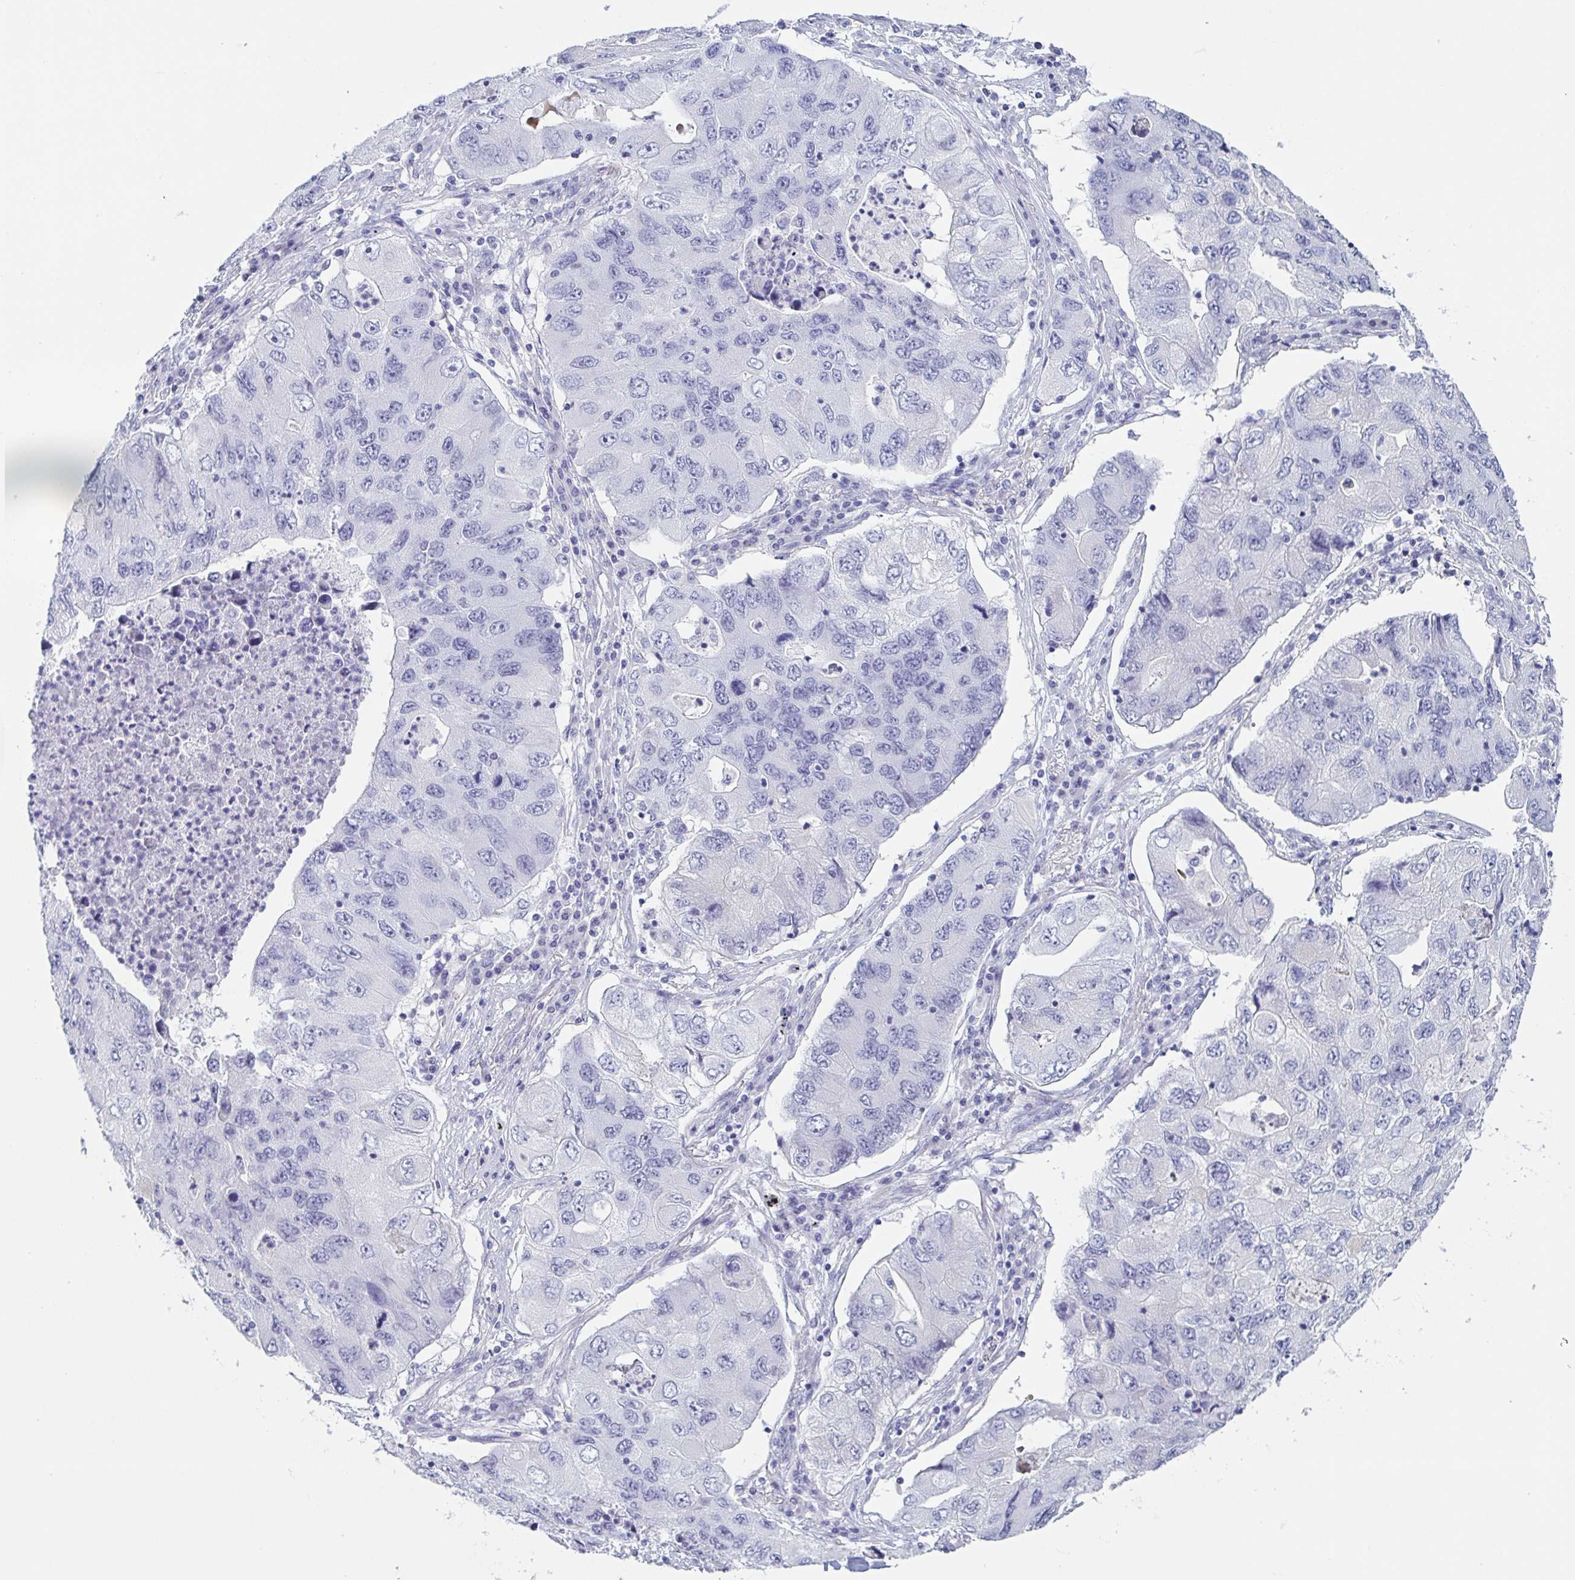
{"staining": {"intensity": "negative", "quantity": "none", "location": "none"}, "tissue": "lung cancer", "cell_type": "Tumor cells", "image_type": "cancer", "snomed": [{"axis": "morphology", "description": "Adenocarcinoma, NOS"}, {"axis": "morphology", "description": "Adenocarcinoma, metastatic, NOS"}, {"axis": "topography", "description": "Lymph node"}, {"axis": "topography", "description": "Lung"}], "caption": "Photomicrograph shows no protein positivity in tumor cells of lung adenocarcinoma tissue. (Brightfield microscopy of DAB (3,3'-diaminobenzidine) immunohistochemistry (IHC) at high magnification).", "gene": "COL17A1", "patient": {"sex": "female", "age": 54}}